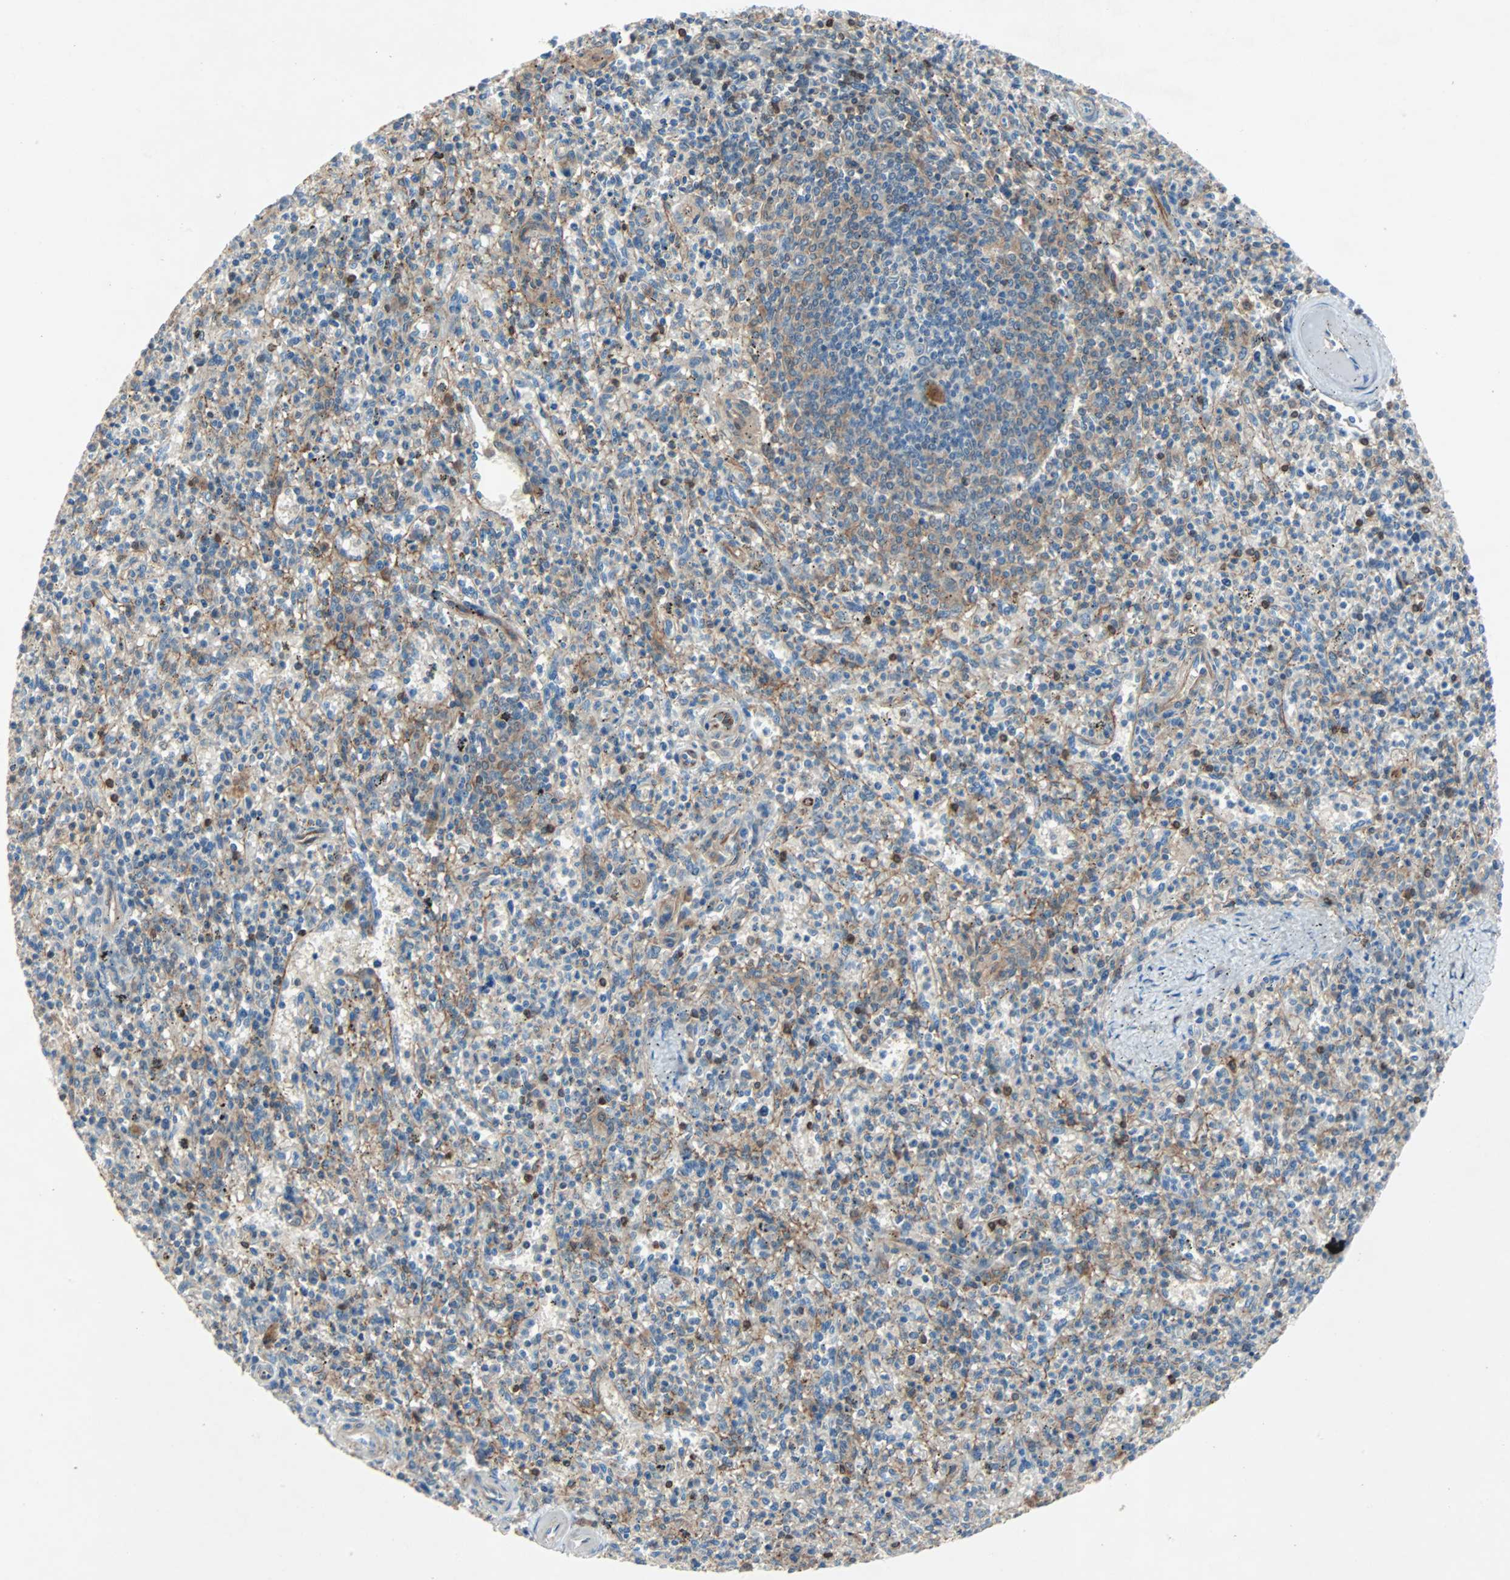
{"staining": {"intensity": "weak", "quantity": "25%-75%", "location": "cytoplasmic/membranous"}, "tissue": "spleen", "cell_type": "Cells in red pulp", "image_type": "normal", "snomed": [{"axis": "morphology", "description": "Normal tissue, NOS"}, {"axis": "topography", "description": "Spleen"}], "caption": "Immunohistochemistry (IHC) photomicrograph of unremarkable human spleen stained for a protein (brown), which exhibits low levels of weak cytoplasmic/membranous staining in about 25%-75% of cells in red pulp.", "gene": "TNFRSF12A", "patient": {"sex": "male", "age": 72}}